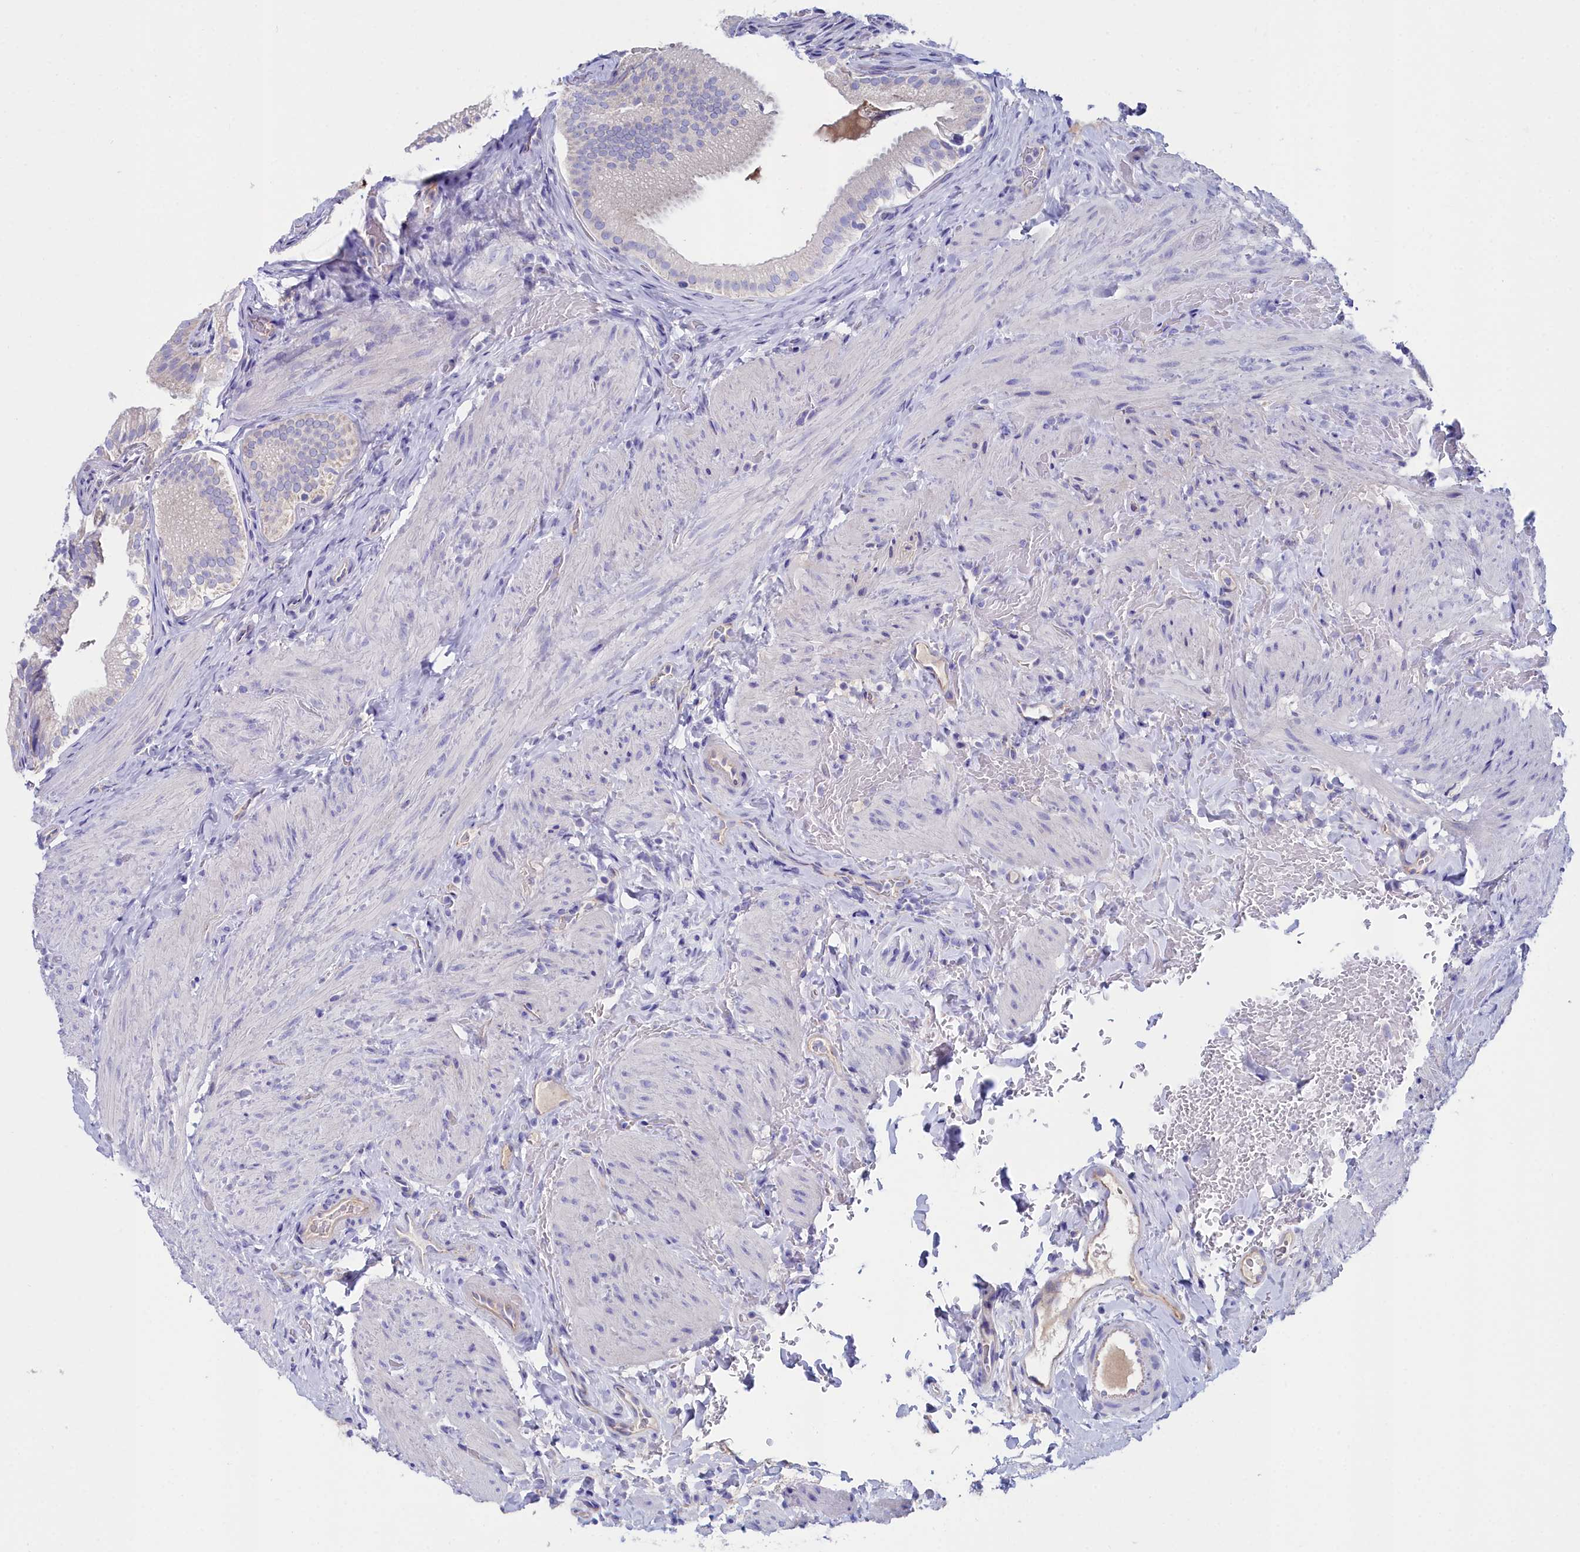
{"staining": {"intensity": "negative", "quantity": "none", "location": "none"}, "tissue": "gallbladder", "cell_type": "Glandular cells", "image_type": "normal", "snomed": [{"axis": "morphology", "description": "Normal tissue, NOS"}, {"axis": "topography", "description": "Gallbladder"}], "caption": "This micrograph is of normal gallbladder stained with IHC to label a protein in brown with the nuclei are counter-stained blue. There is no staining in glandular cells.", "gene": "SLC49A3", "patient": {"sex": "female", "age": 30}}